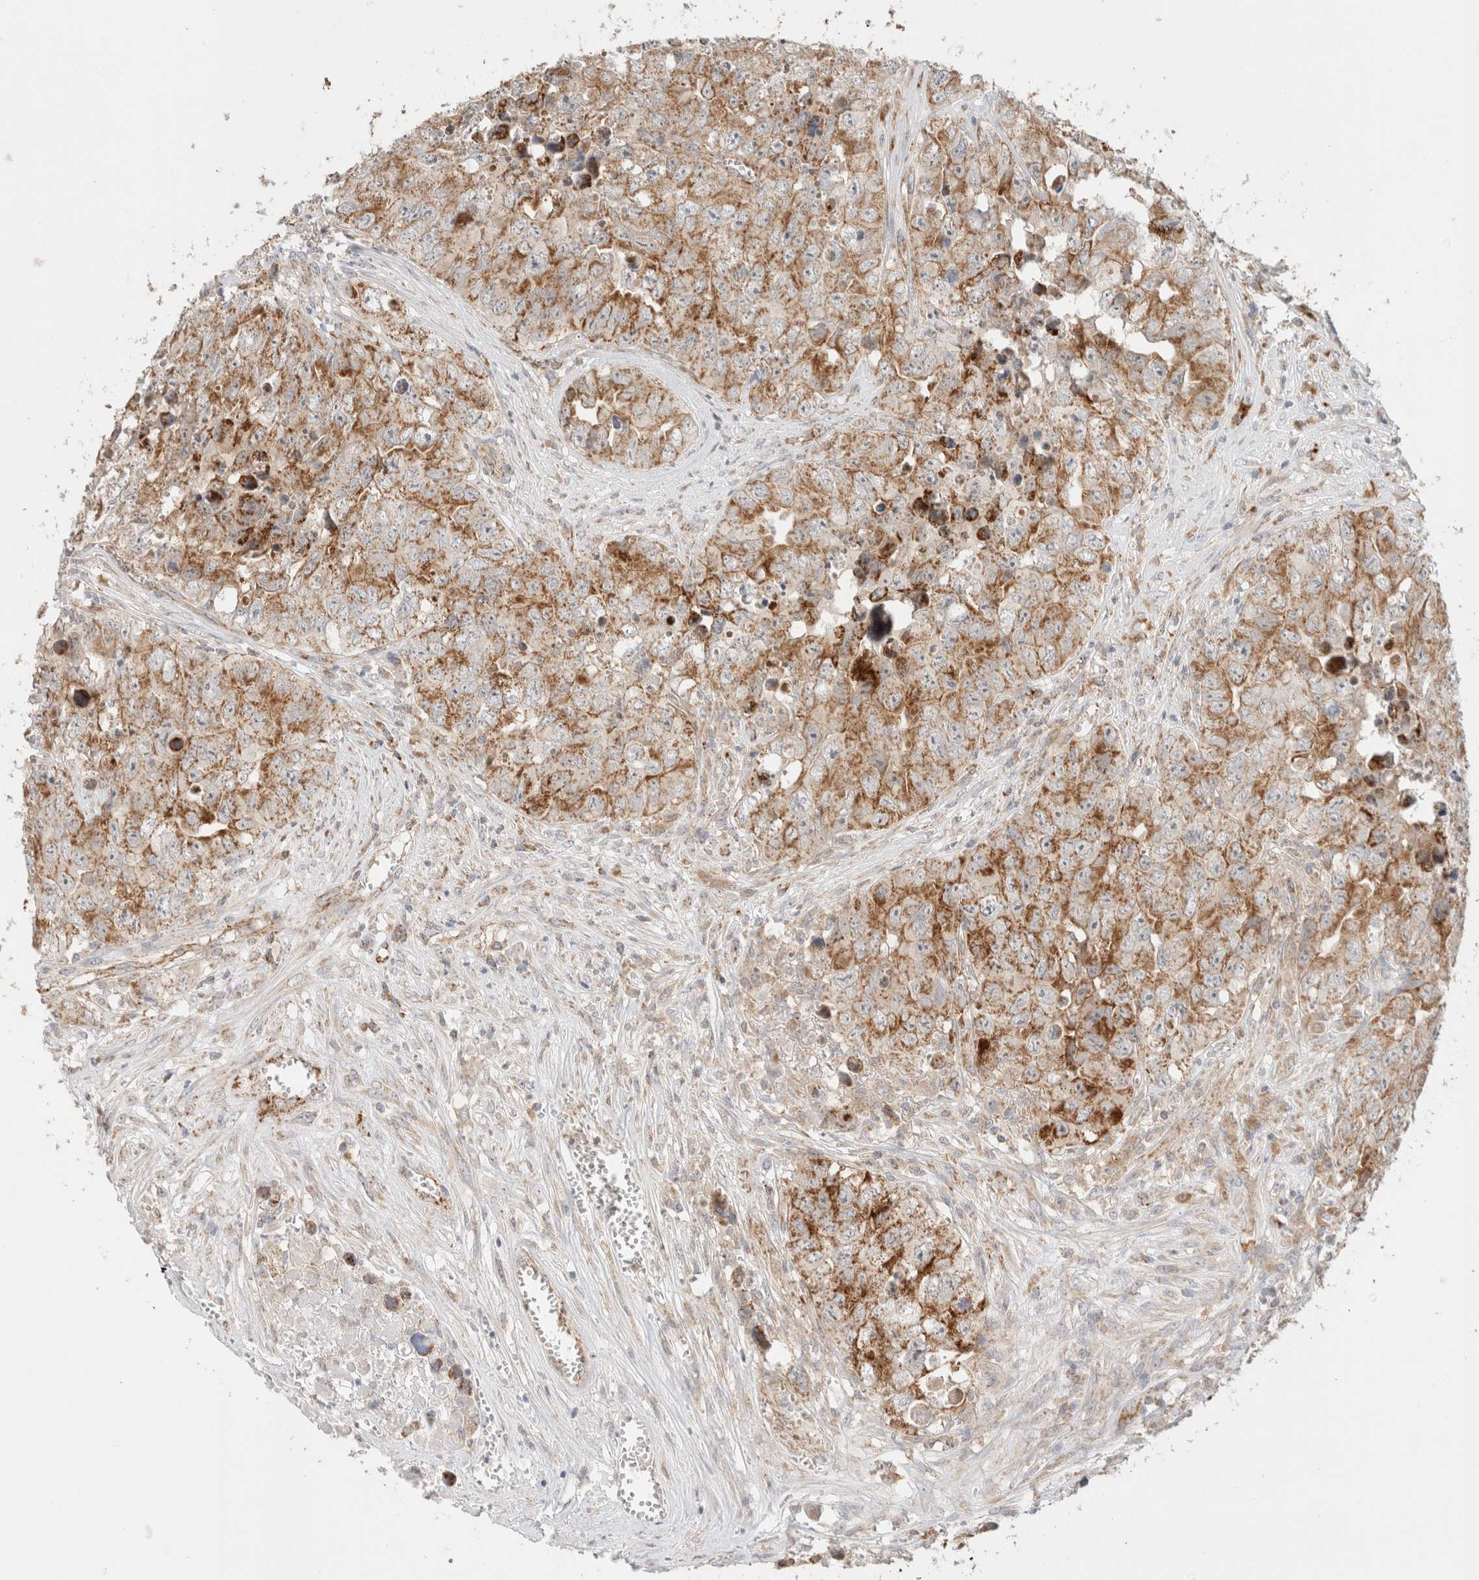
{"staining": {"intensity": "moderate", "quantity": ">75%", "location": "cytoplasmic/membranous"}, "tissue": "testis cancer", "cell_type": "Tumor cells", "image_type": "cancer", "snomed": [{"axis": "morphology", "description": "Seminoma, NOS"}, {"axis": "morphology", "description": "Carcinoma, Embryonal, NOS"}, {"axis": "topography", "description": "Testis"}], "caption": "Testis cancer (seminoma) tissue exhibits moderate cytoplasmic/membranous positivity in about >75% of tumor cells The protein is shown in brown color, while the nuclei are stained blue.", "gene": "MRM3", "patient": {"sex": "male", "age": 43}}